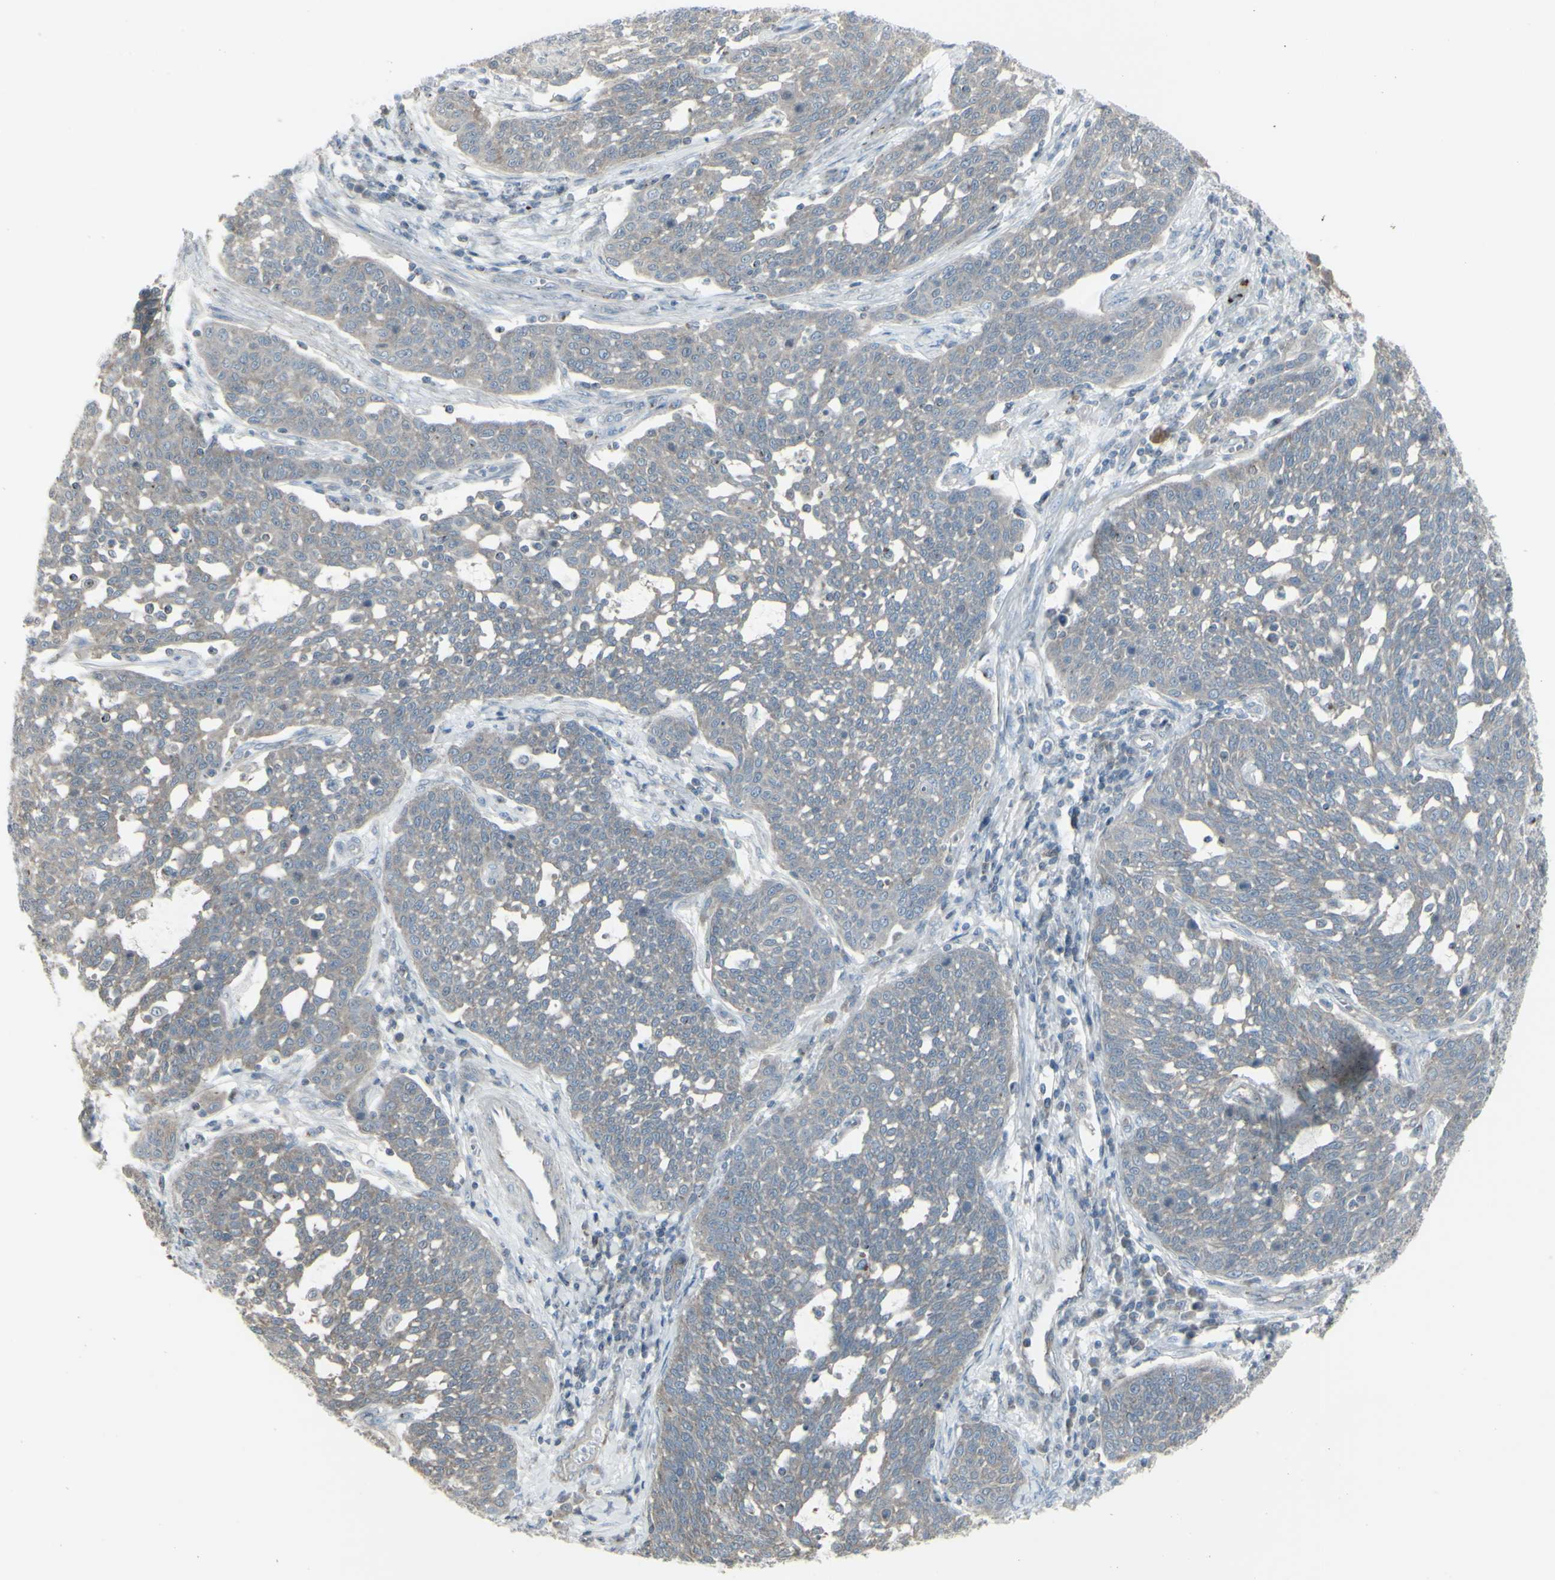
{"staining": {"intensity": "negative", "quantity": "none", "location": "none"}, "tissue": "cervical cancer", "cell_type": "Tumor cells", "image_type": "cancer", "snomed": [{"axis": "morphology", "description": "Squamous cell carcinoma, NOS"}, {"axis": "topography", "description": "Cervix"}], "caption": "Immunohistochemistry of human cervical cancer (squamous cell carcinoma) displays no positivity in tumor cells. (DAB (3,3'-diaminobenzidine) immunohistochemistry with hematoxylin counter stain).", "gene": "GALNT6", "patient": {"sex": "female", "age": 34}}